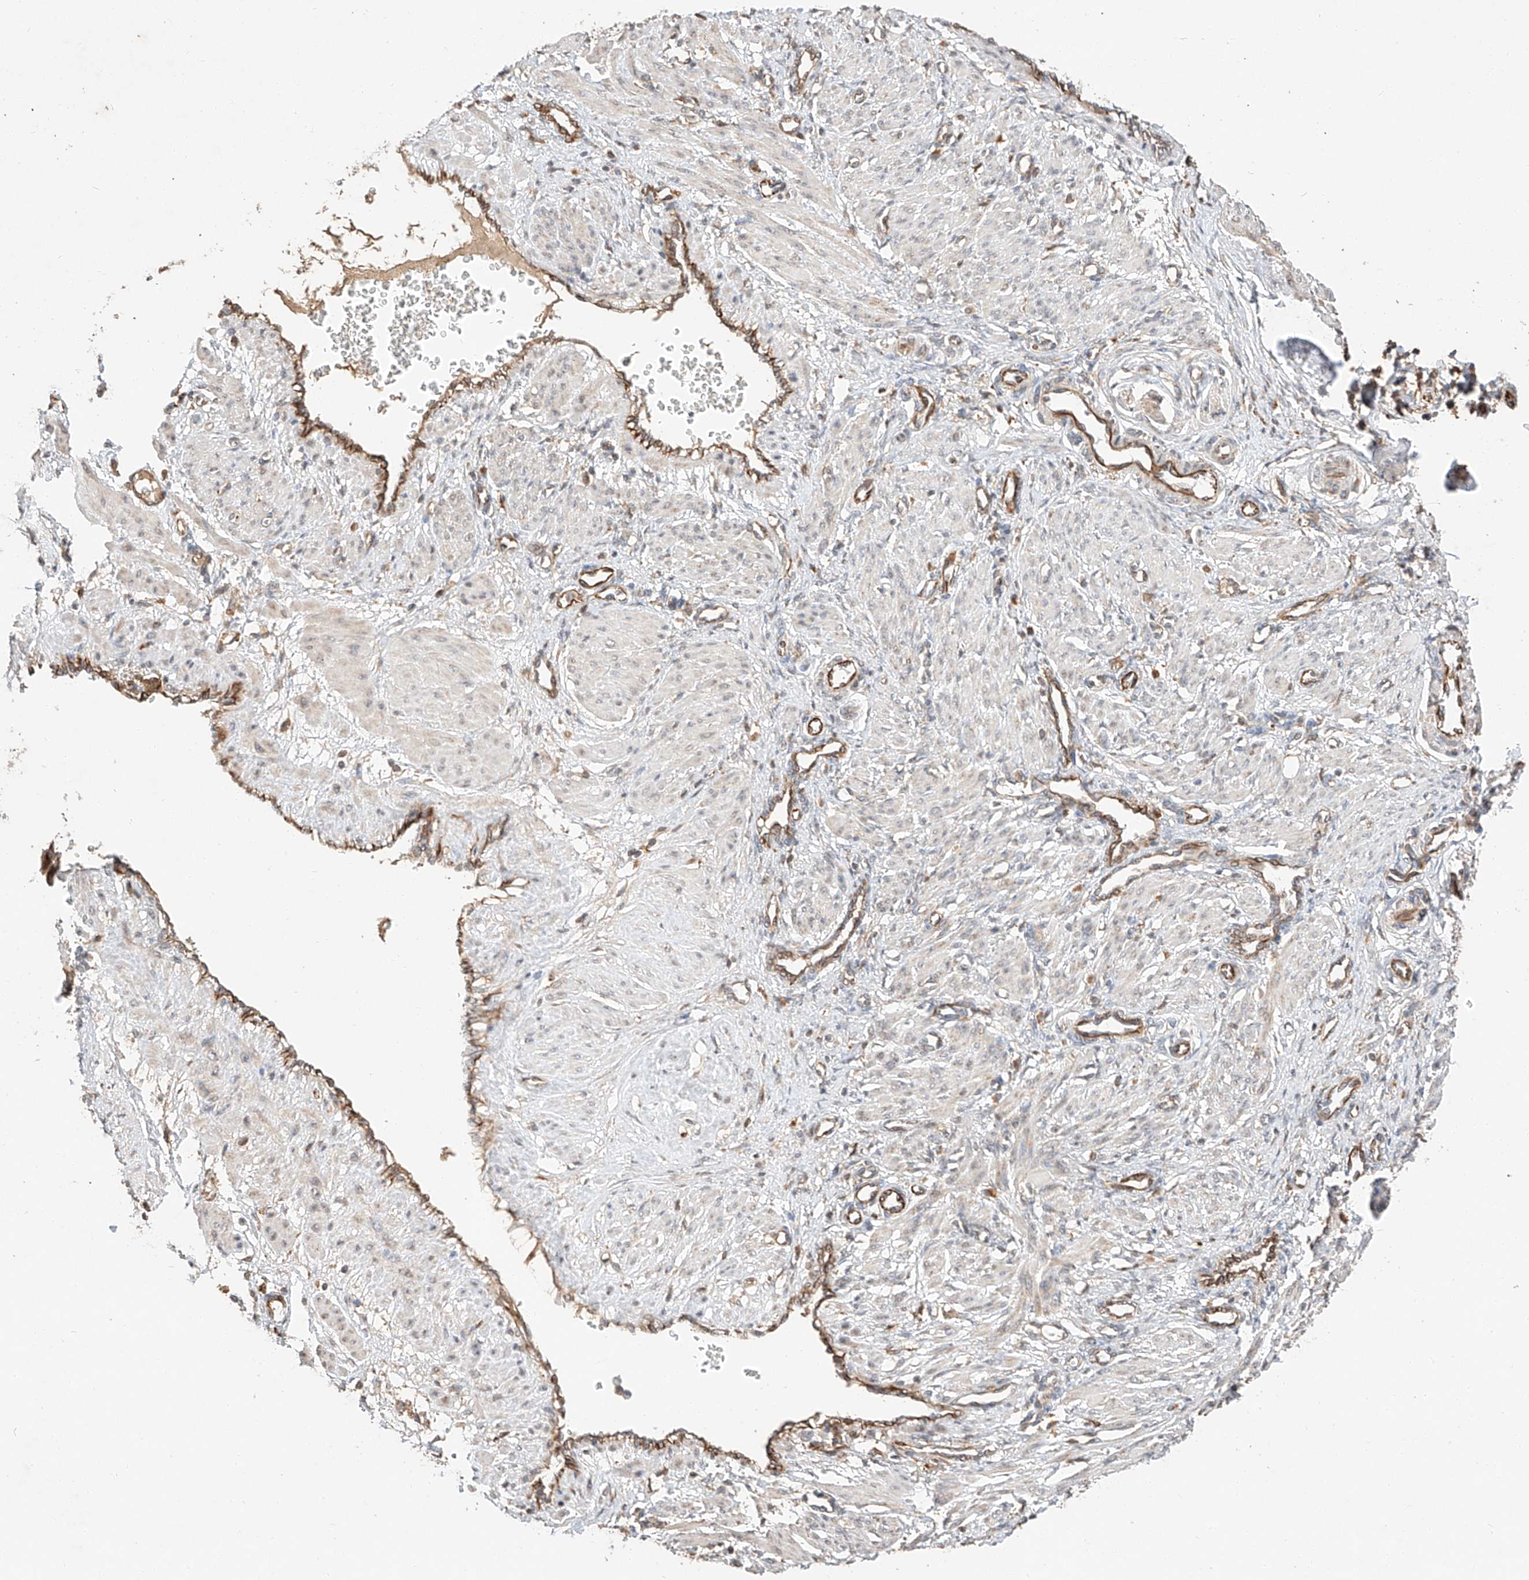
{"staining": {"intensity": "negative", "quantity": "none", "location": "none"}, "tissue": "smooth muscle", "cell_type": "Smooth muscle cells", "image_type": "normal", "snomed": [{"axis": "morphology", "description": "Normal tissue, NOS"}, {"axis": "topography", "description": "Endometrium"}], "caption": "Micrograph shows no significant protein expression in smooth muscle cells of unremarkable smooth muscle. Nuclei are stained in blue.", "gene": "SUSD6", "patient": {"sex": "female", "age": 33}}